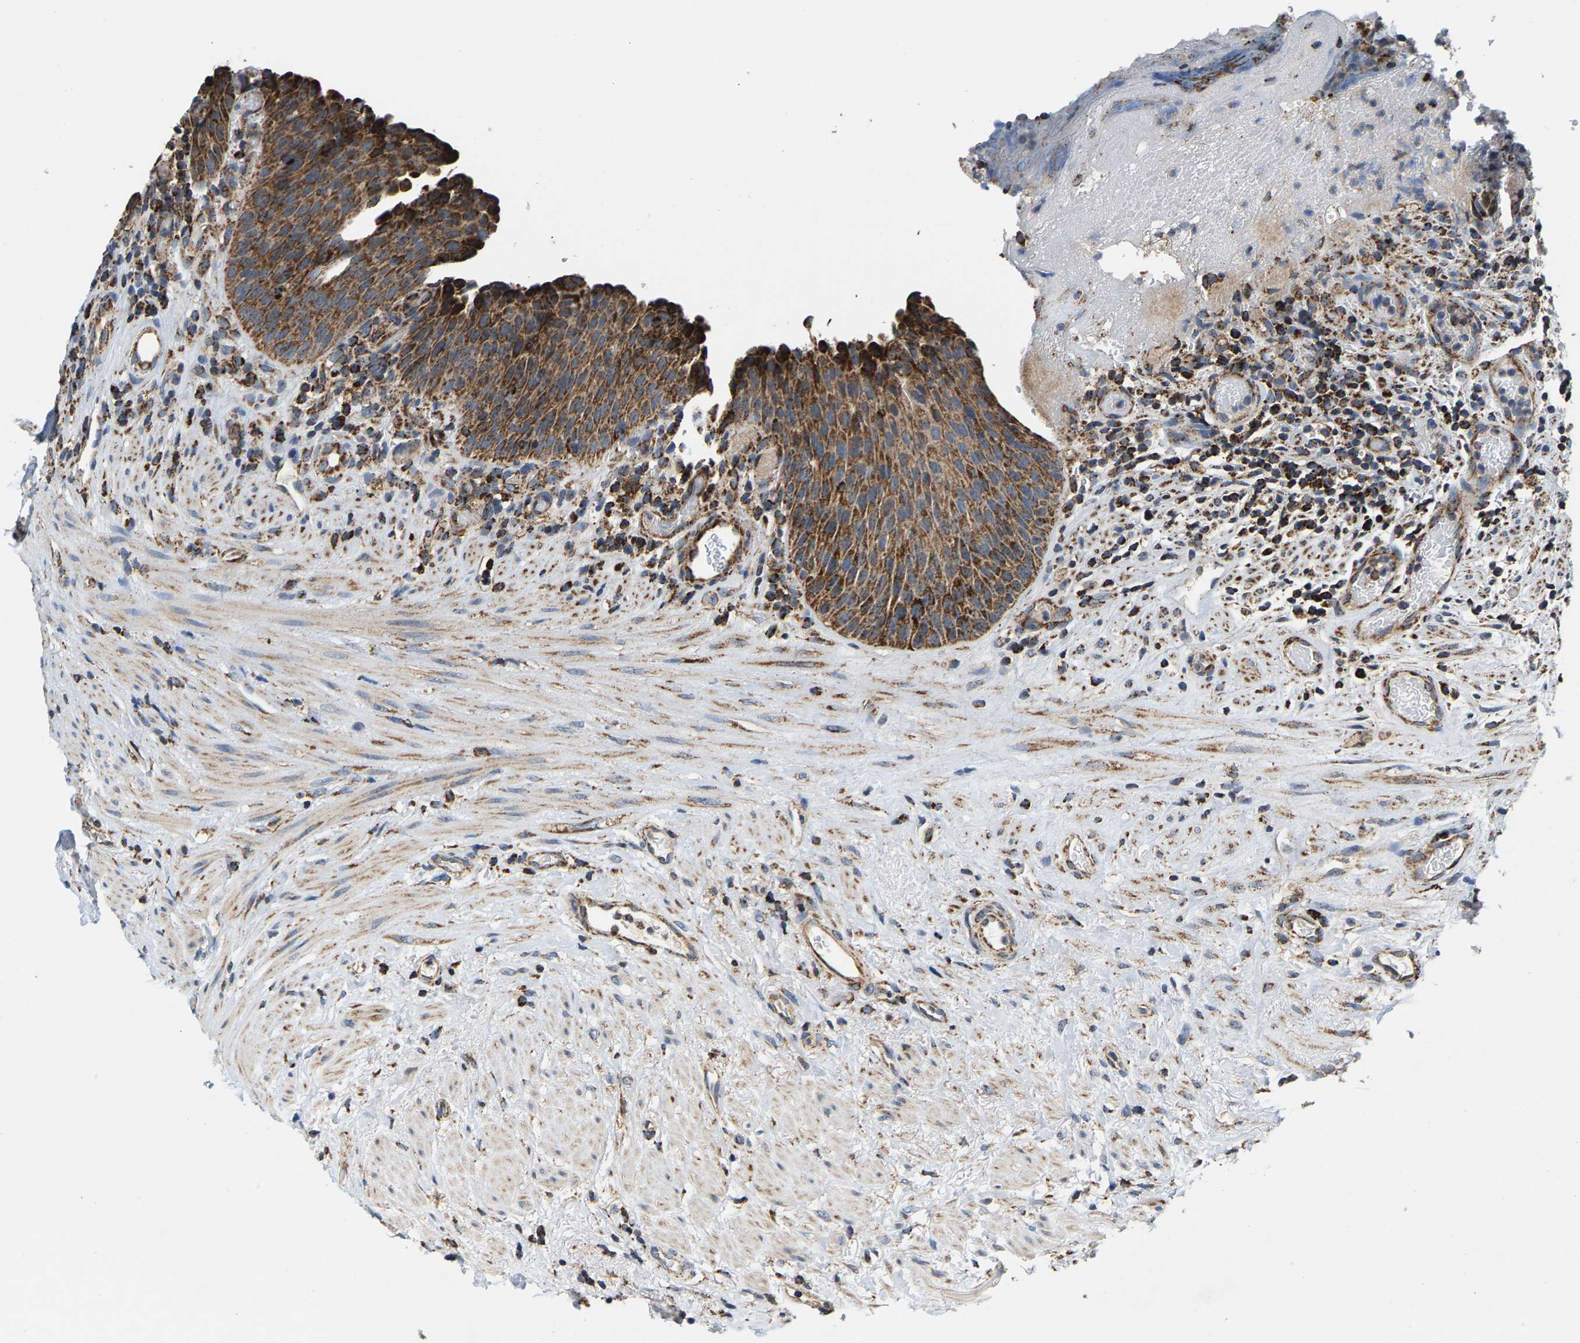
{"staining": {"intensity": "moderate", "quantity": ">75%", "location": "cytoplasmic/membranous"}, "tissue": "urothelial cancer", "cell_type": "Tumor cells", "image_type": "cancer", "snomed": [{"axis": "morphology", "description": "Urothelial carcinoma, Low grade"}, {"axis": "topography", "description": "Urinary bladder"}], "caption": "Immunohistochemistry (IHC) histopathology image of neoplastic tissue: human urothelial cancer stained using immunohistochemistry (IHC) reveals medium levels of moderate protein expression localized specifically in the cytoplasmic/membranous of tumor cells, appearing as a cytoplasmic/membranous brown color.", "gene": "SHMT2", "patient": {"sex": "female", "age": 75}}